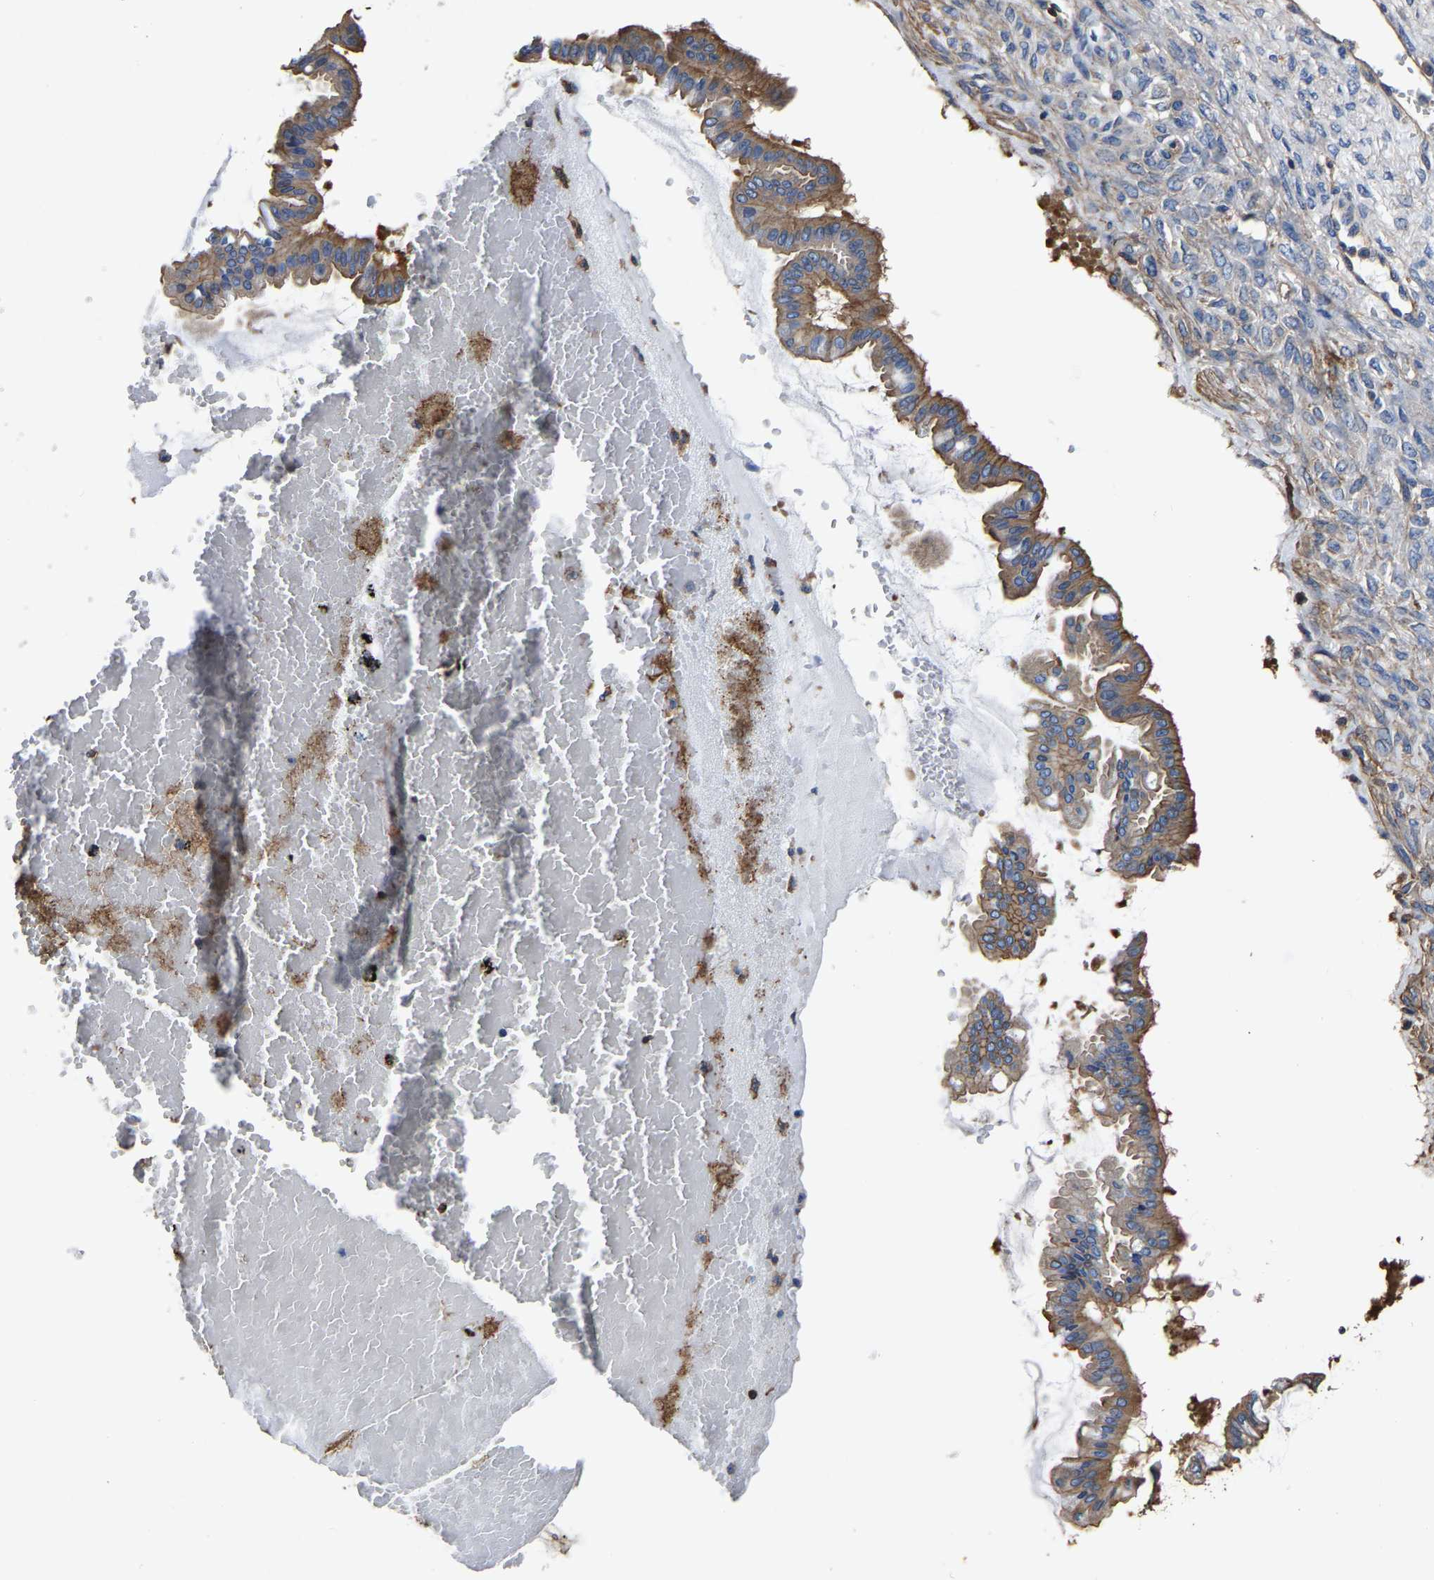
{"staining": {"intensity": "moderate", "quantity": "25%-75%", "location": "cytoplasmic/membranous"}, "tissue": "ovarian cancer", "cell_type": "Tumor cells", "image_type": "cancer", "snomed": [{"axis": "morphology", "description": "Cystadenocarcinoma, mucinous, NOS"}, {"axis": "topography", "description": "Ovary"}], "caption": "Moderate cytoplasmic/membranous protein expression is seen in approximately 25%-75% of tumor cells in mucinous cystadenocarcinoma (ovarian).", "gene": "ARMT1", "patient": {"sex": "female", "age": 73}}